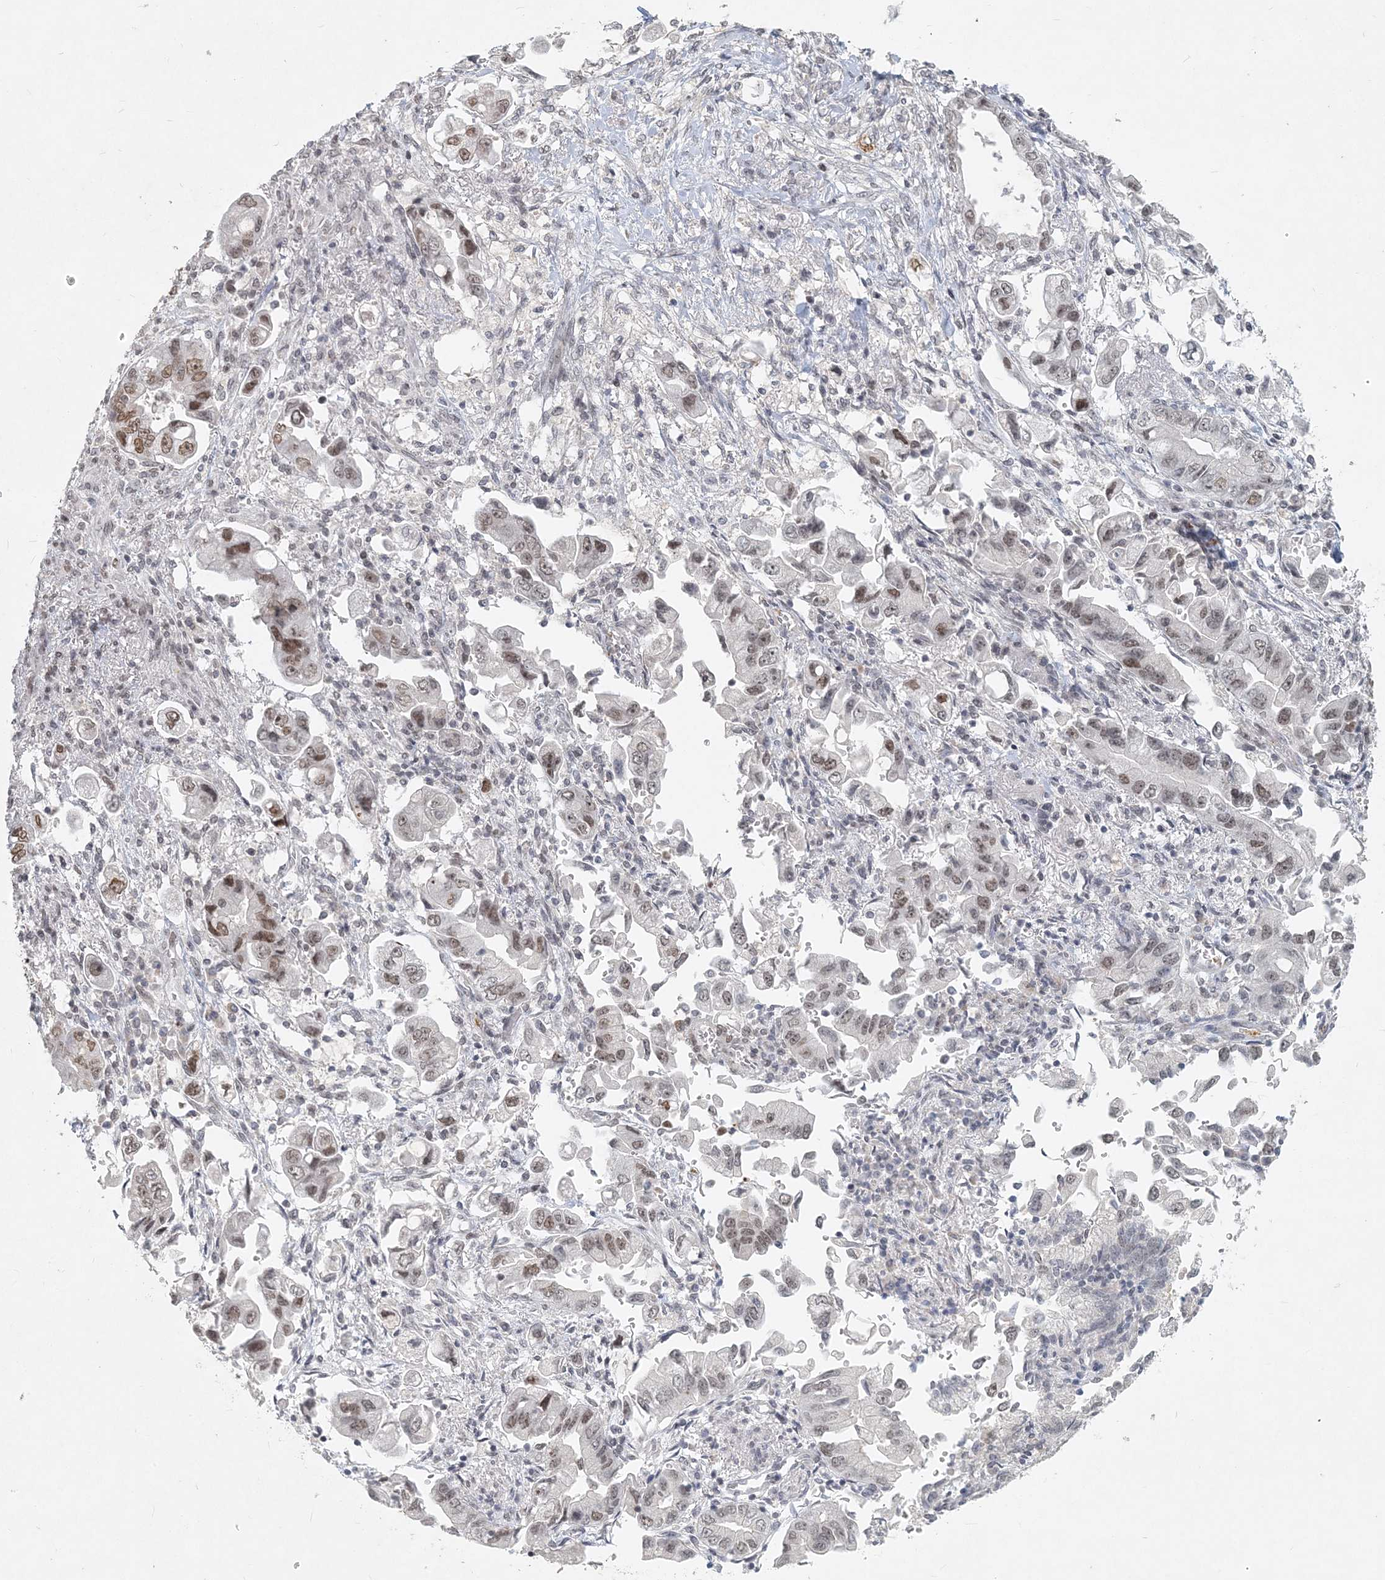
{"staining": {"intensity": "moderate", "quantity": "<25%", "location": "nuclear"}, "tissue": "stomach cancer", "cell_type": "Tumor cells", "image_type": "cancer", "snomed": [{"axis": "morphology", "description": "Adenocarcinoma, NOS"}, {"axis": "topography", "description": "Stomach"}], "caption": "IHC histopathology image of adenocarcinoma (stomach) stained for a protein (brown), which shows low levels of moderate nuclear positivity in approximately <25% of tumor cells.", "gene": "BAZ1B", "patient": {"sex": "male", "age": 62}}